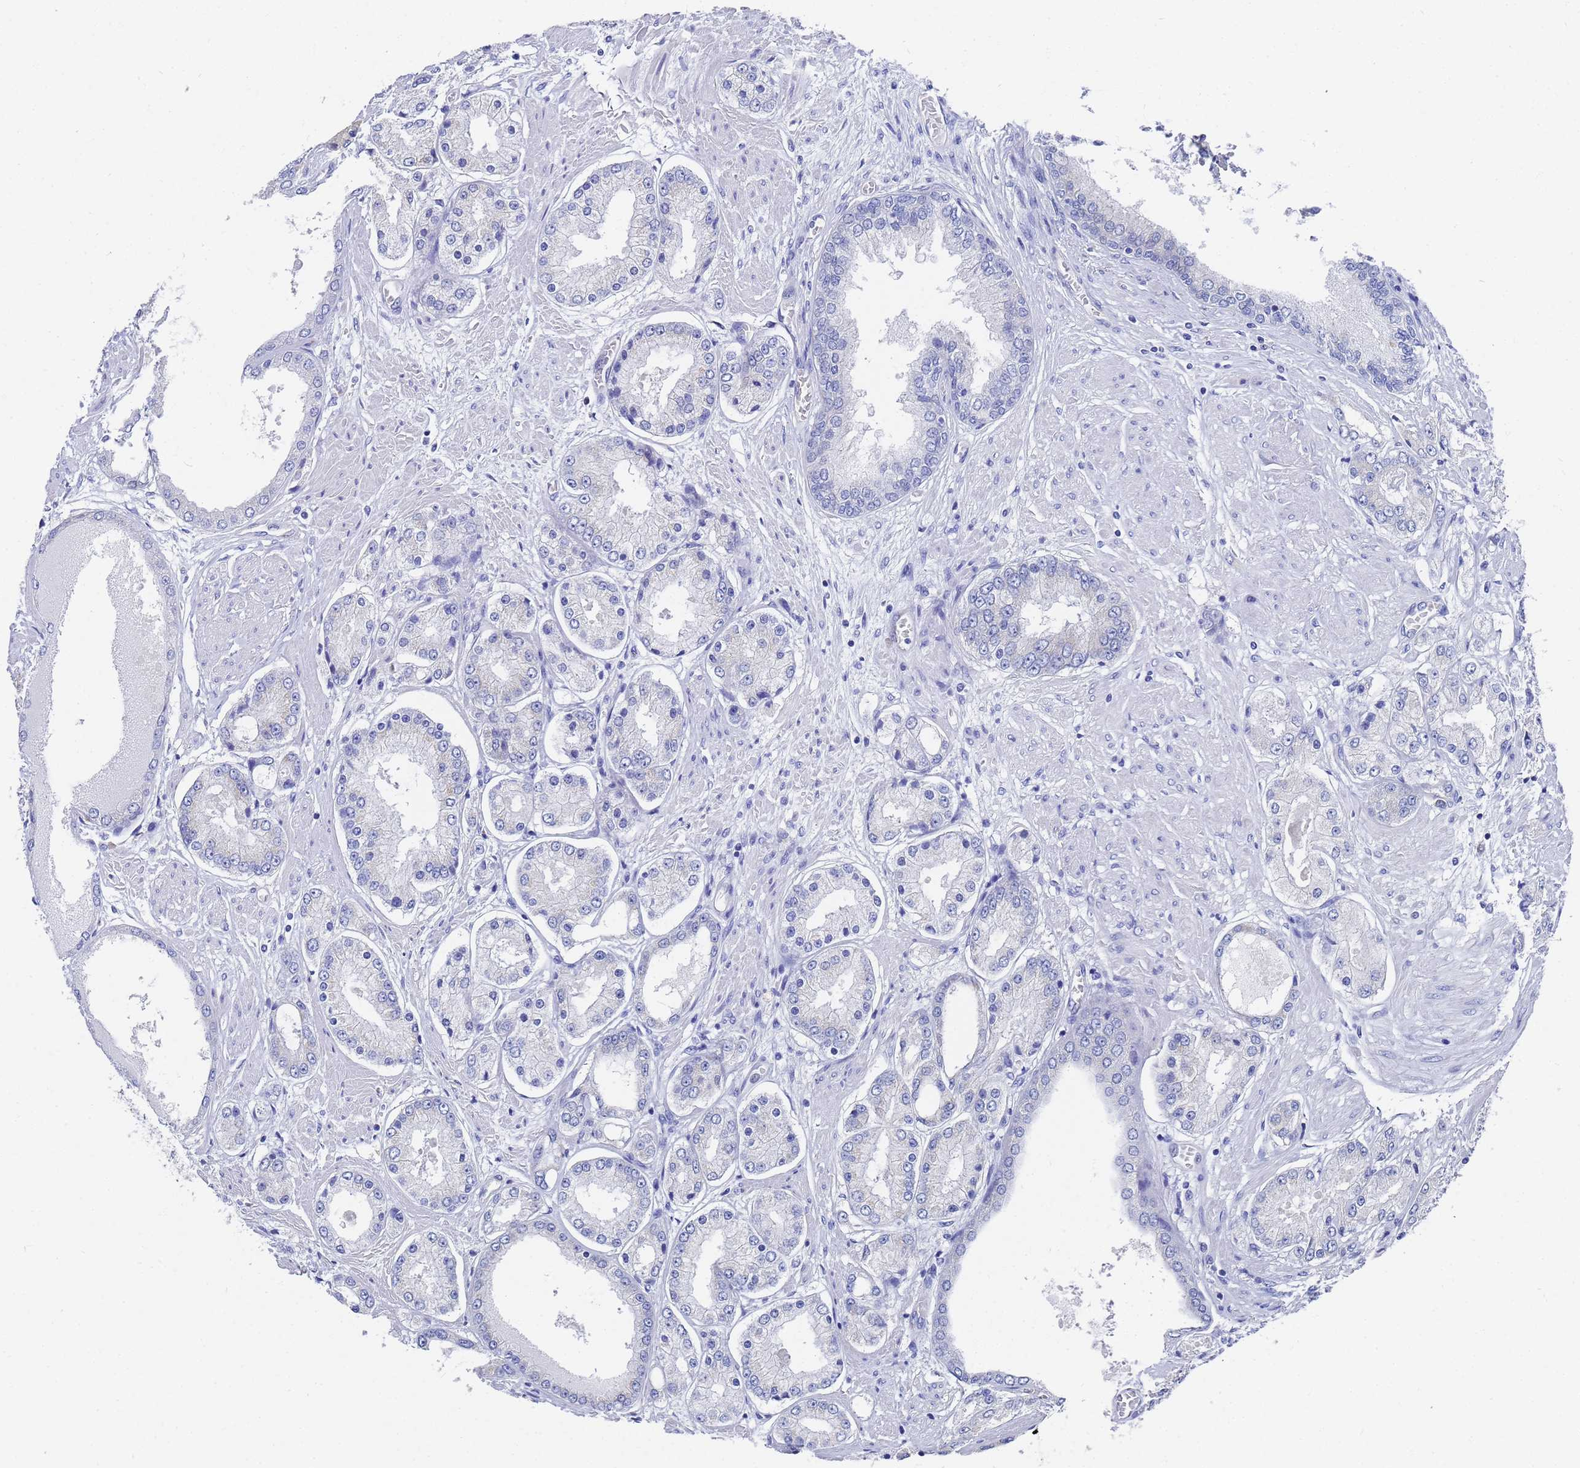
{"staining": {"intensity": "negative", "quantity": "none", "location": "none"}, "tissue": "prostate cancer", "cell_type": "Tumor cells", "image_type": "cancer", "snomed": [{"axis": "morphology", "description": "Adenocarcinoma, High grade"}, {"axis": "topography", "description": "Prostate"}], "caption": "Histopathology image shows no protein positivity in tumor cells of prostate cancer tissue. (DAB immunohistochemistry (IHC) visualized using brightfield microscopy, high magnification).", "gene": "TM4SF4", "patient": {"sex": "male", "age": 59}}